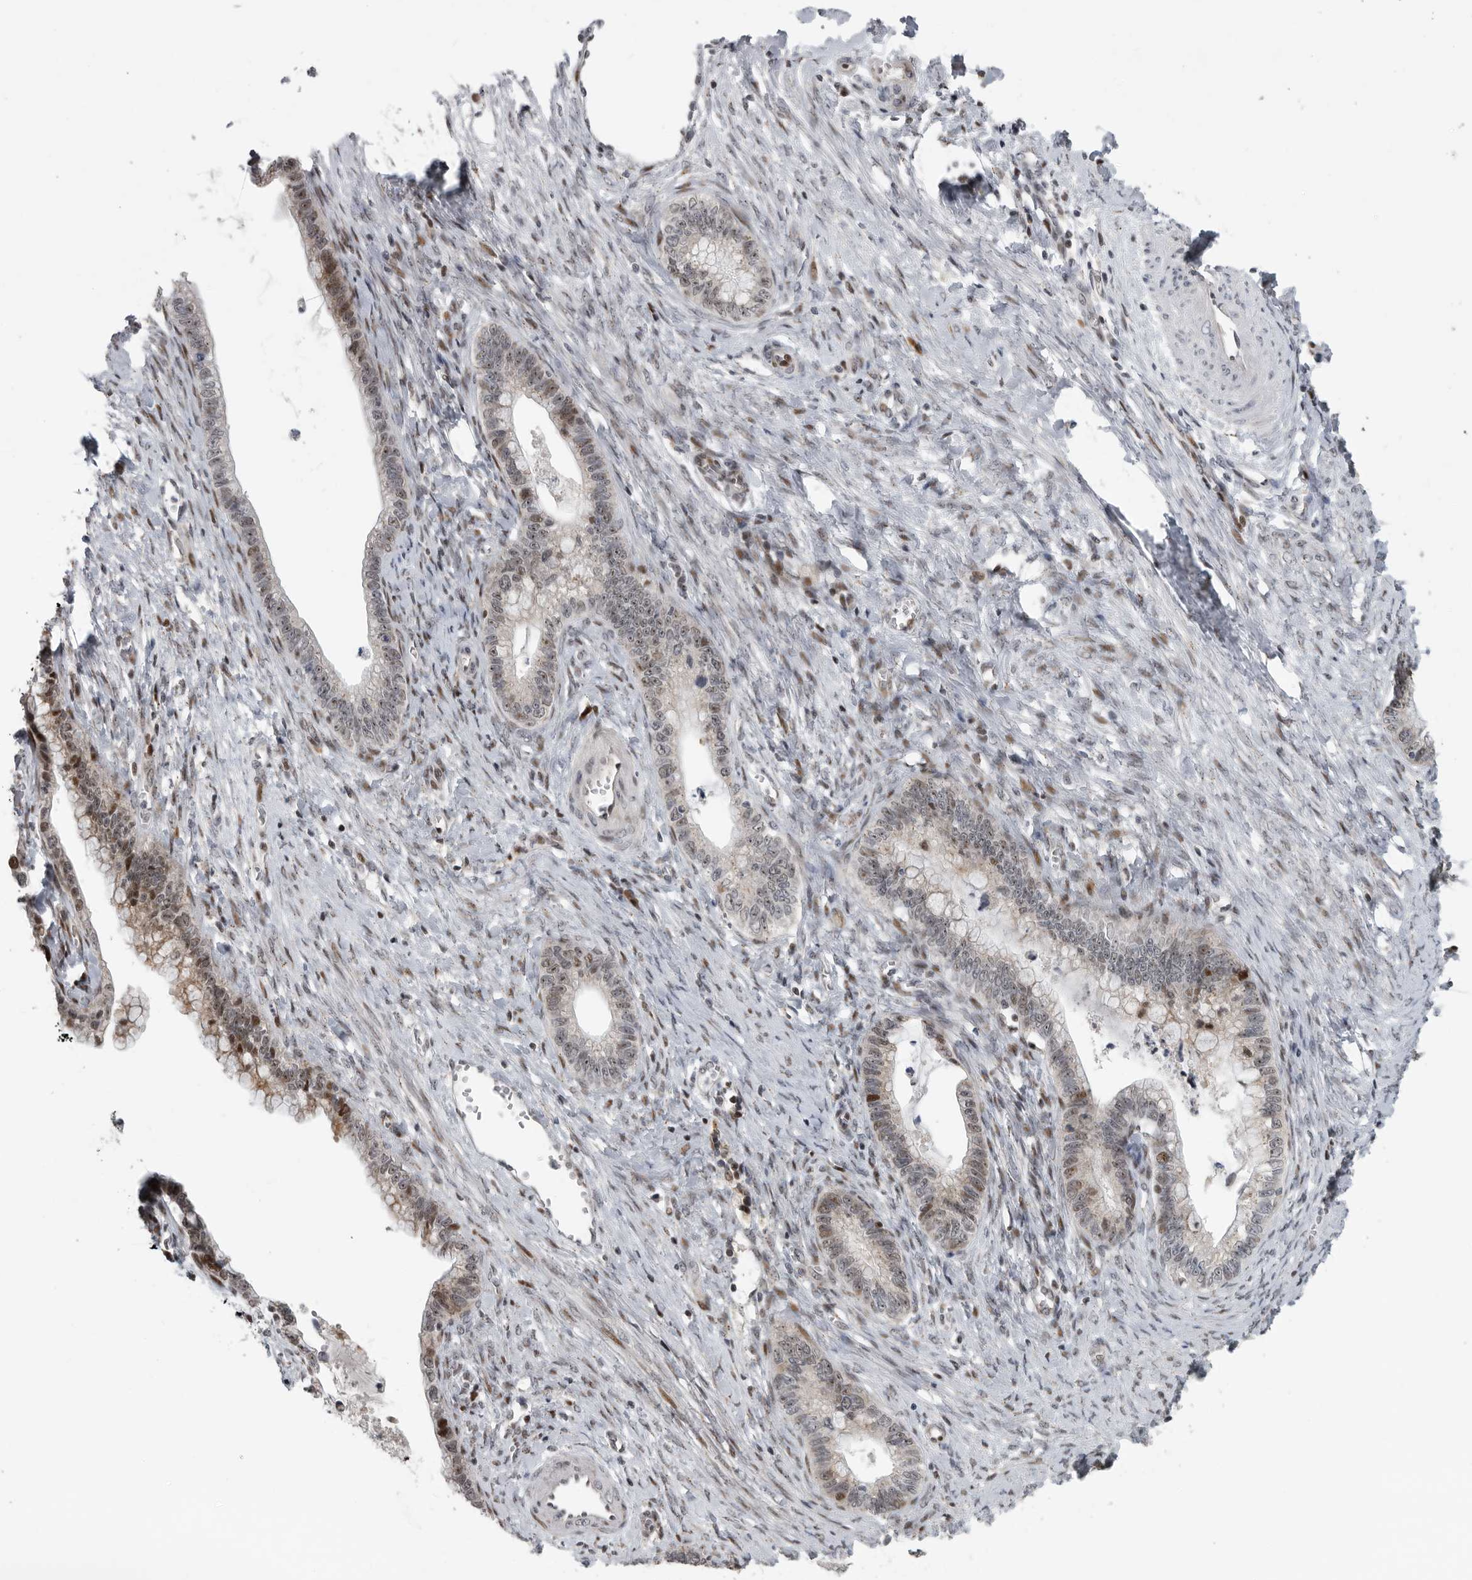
{"staining": {"intensity": "moderate", "quantity": "25%-75%", "location": "nuclear"}, "tissue": "cervical cancer", "cell_type": "Tumor cells", "image_type": "cancer", "snomed": [{"axis": "morphology", "description": "Adenocarcinoma, NOS"}, {"axis": "topography", "description": "Cervix"}], "caption": "A photomicrograph showing moderate nuclear expression in approximately 25%-75% of tumor cells in cervical cancer (adenocarcinoma), as visualized by brown immunohistochemical staining.", "gene": "PCMTD1", "patient": {"sex": "female", "age": 44}}